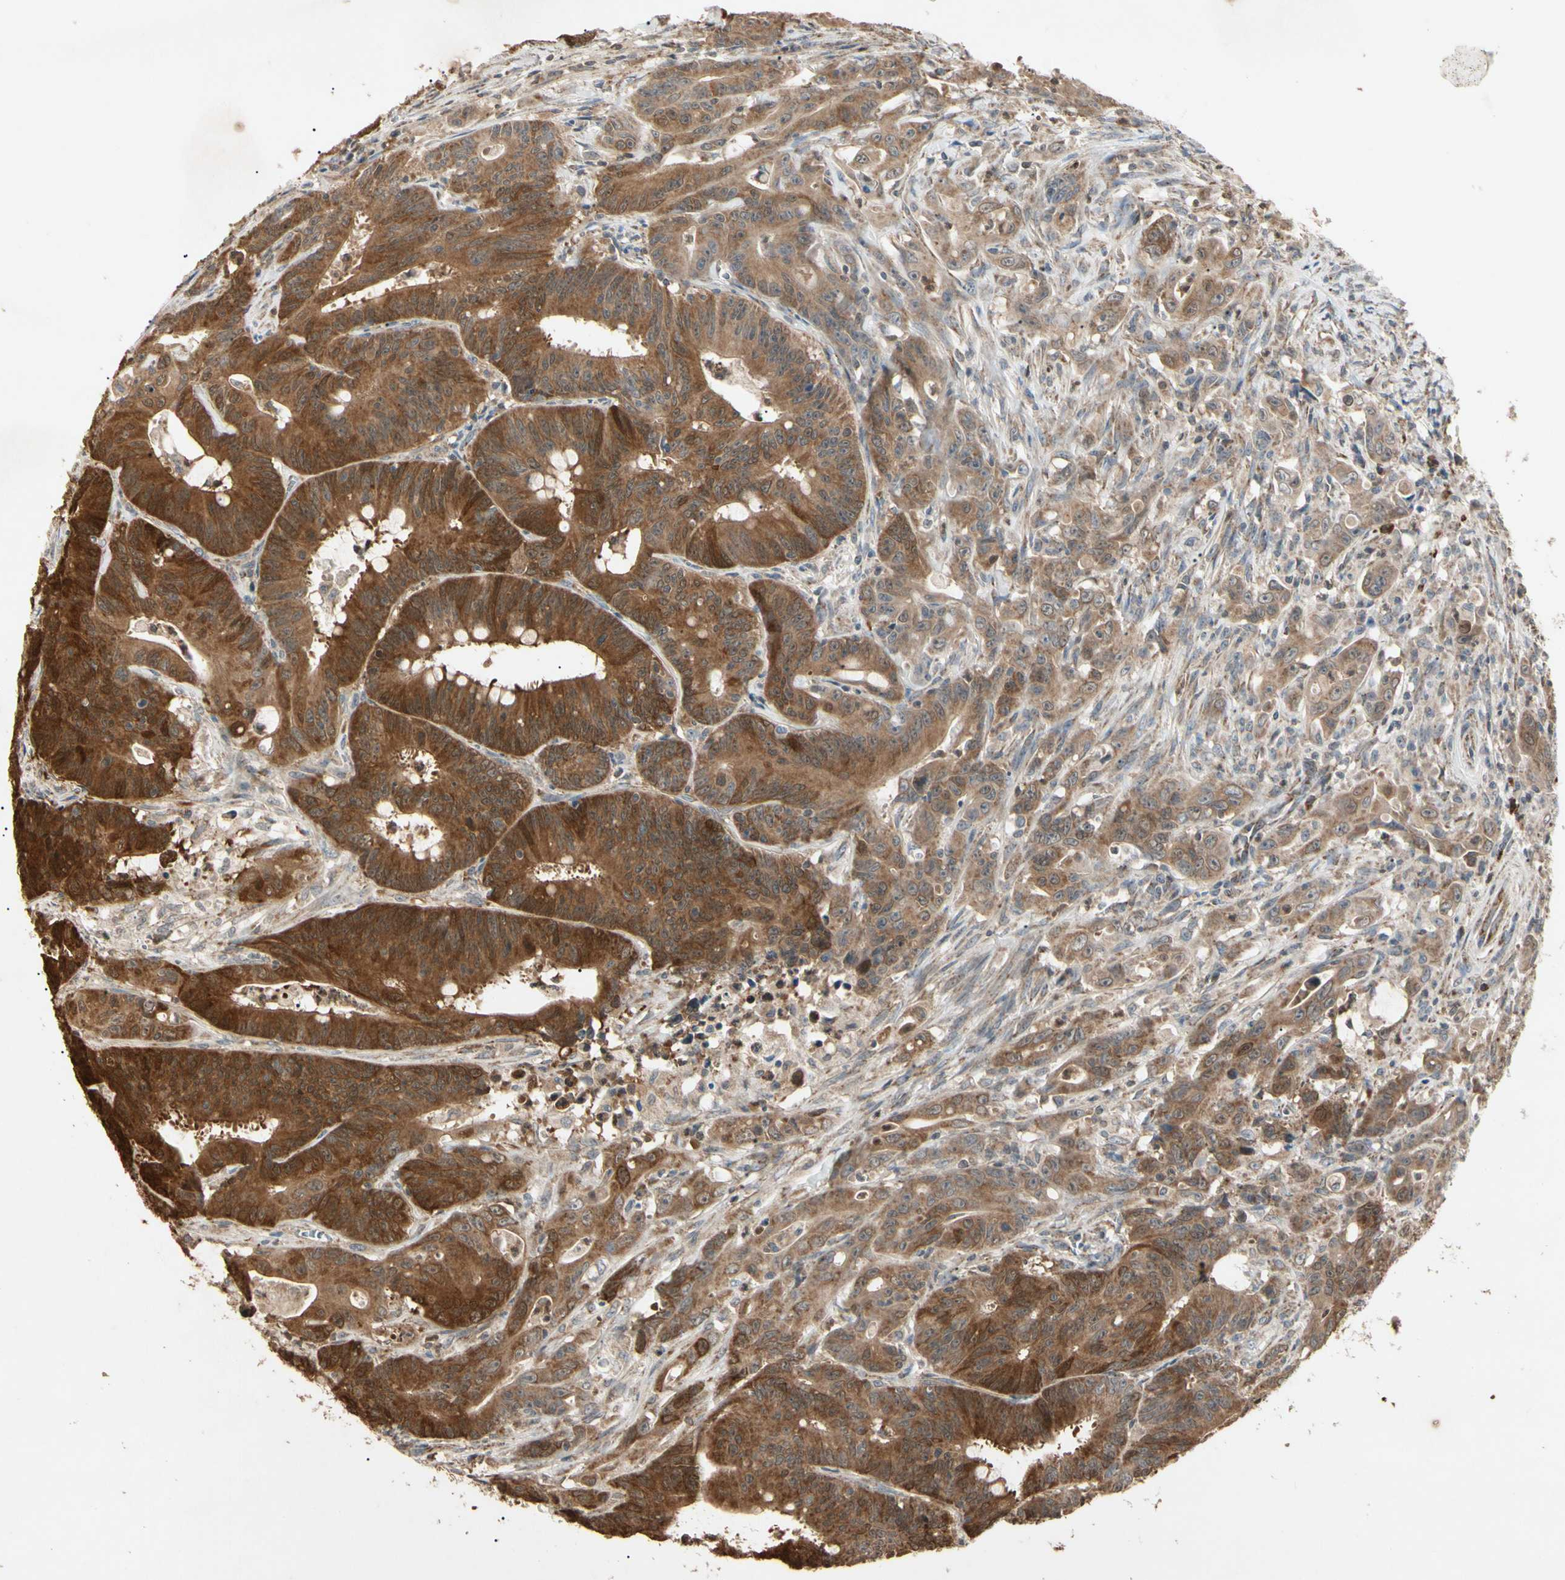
{"staining": {"intensity": "moderate", "quantity": ">75%", "location": "cytoplasmic/membranous"}, "tissue": "colorectal cancer", "cell_type": "Tumor cells", "image_type": "cancer", "snomed": [{"axis": "morphology", "description": "Adenocarcinoma, NOS"}, {"axis": "topography", "description": "Colon"}], "caption": "DAB immunohistochemical staining of adenocarcinoma (colorectal) displays moderate cytoplasmic/membranous protein expression in about >75% of tumor cells.", "gene": "PRDX5", "patient": {"sex": "male", "age": 45}}